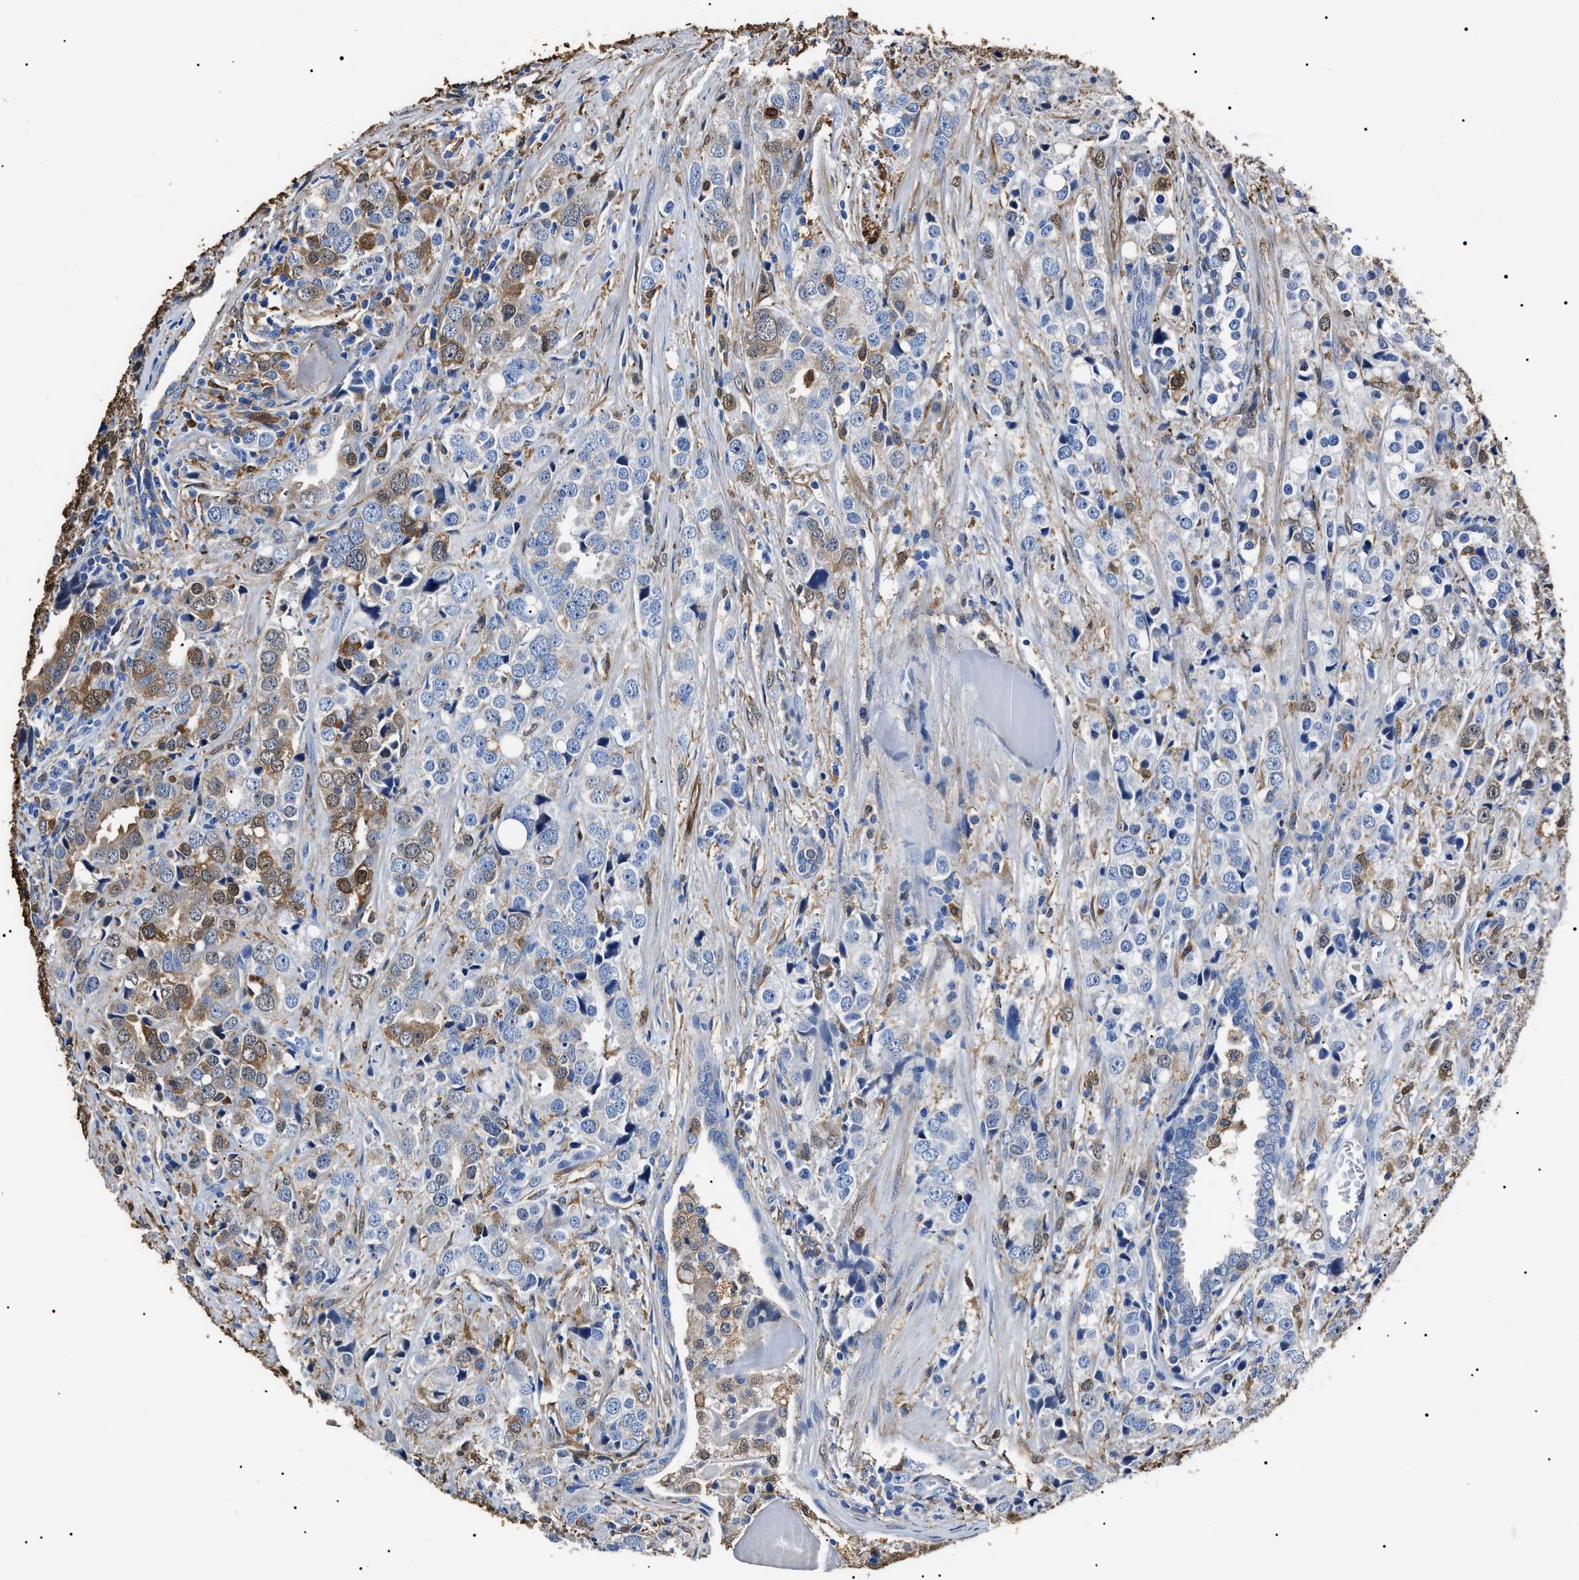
{"staining": {"intensity": "moderate", "quantity": "25%-75%", "location": "cytoplasmic/membranous"}, "tissue": "prostate cancer", "cell_type": "Tumor cells", "image_type": "cancer", "snomed": [{"axis": "morphology", "description": "Adenocarcinoma, High grade"}, {"axis": "topography", "description": "Prostate"}], "caption": "High-magnification brightfield microscopy of prostate cancer (high-grade adenocarcinoma) stained with DAB (3,3'-diaminobenzidine) (brown) and counterstained with hematoxylin (blue). tumor cells exhibit moderate cytoplasmic/membranous staining is seen in about25%-75% of cells.", "gene": "ALDH1A1", "patient": {"sex": "male", "age": 71}}